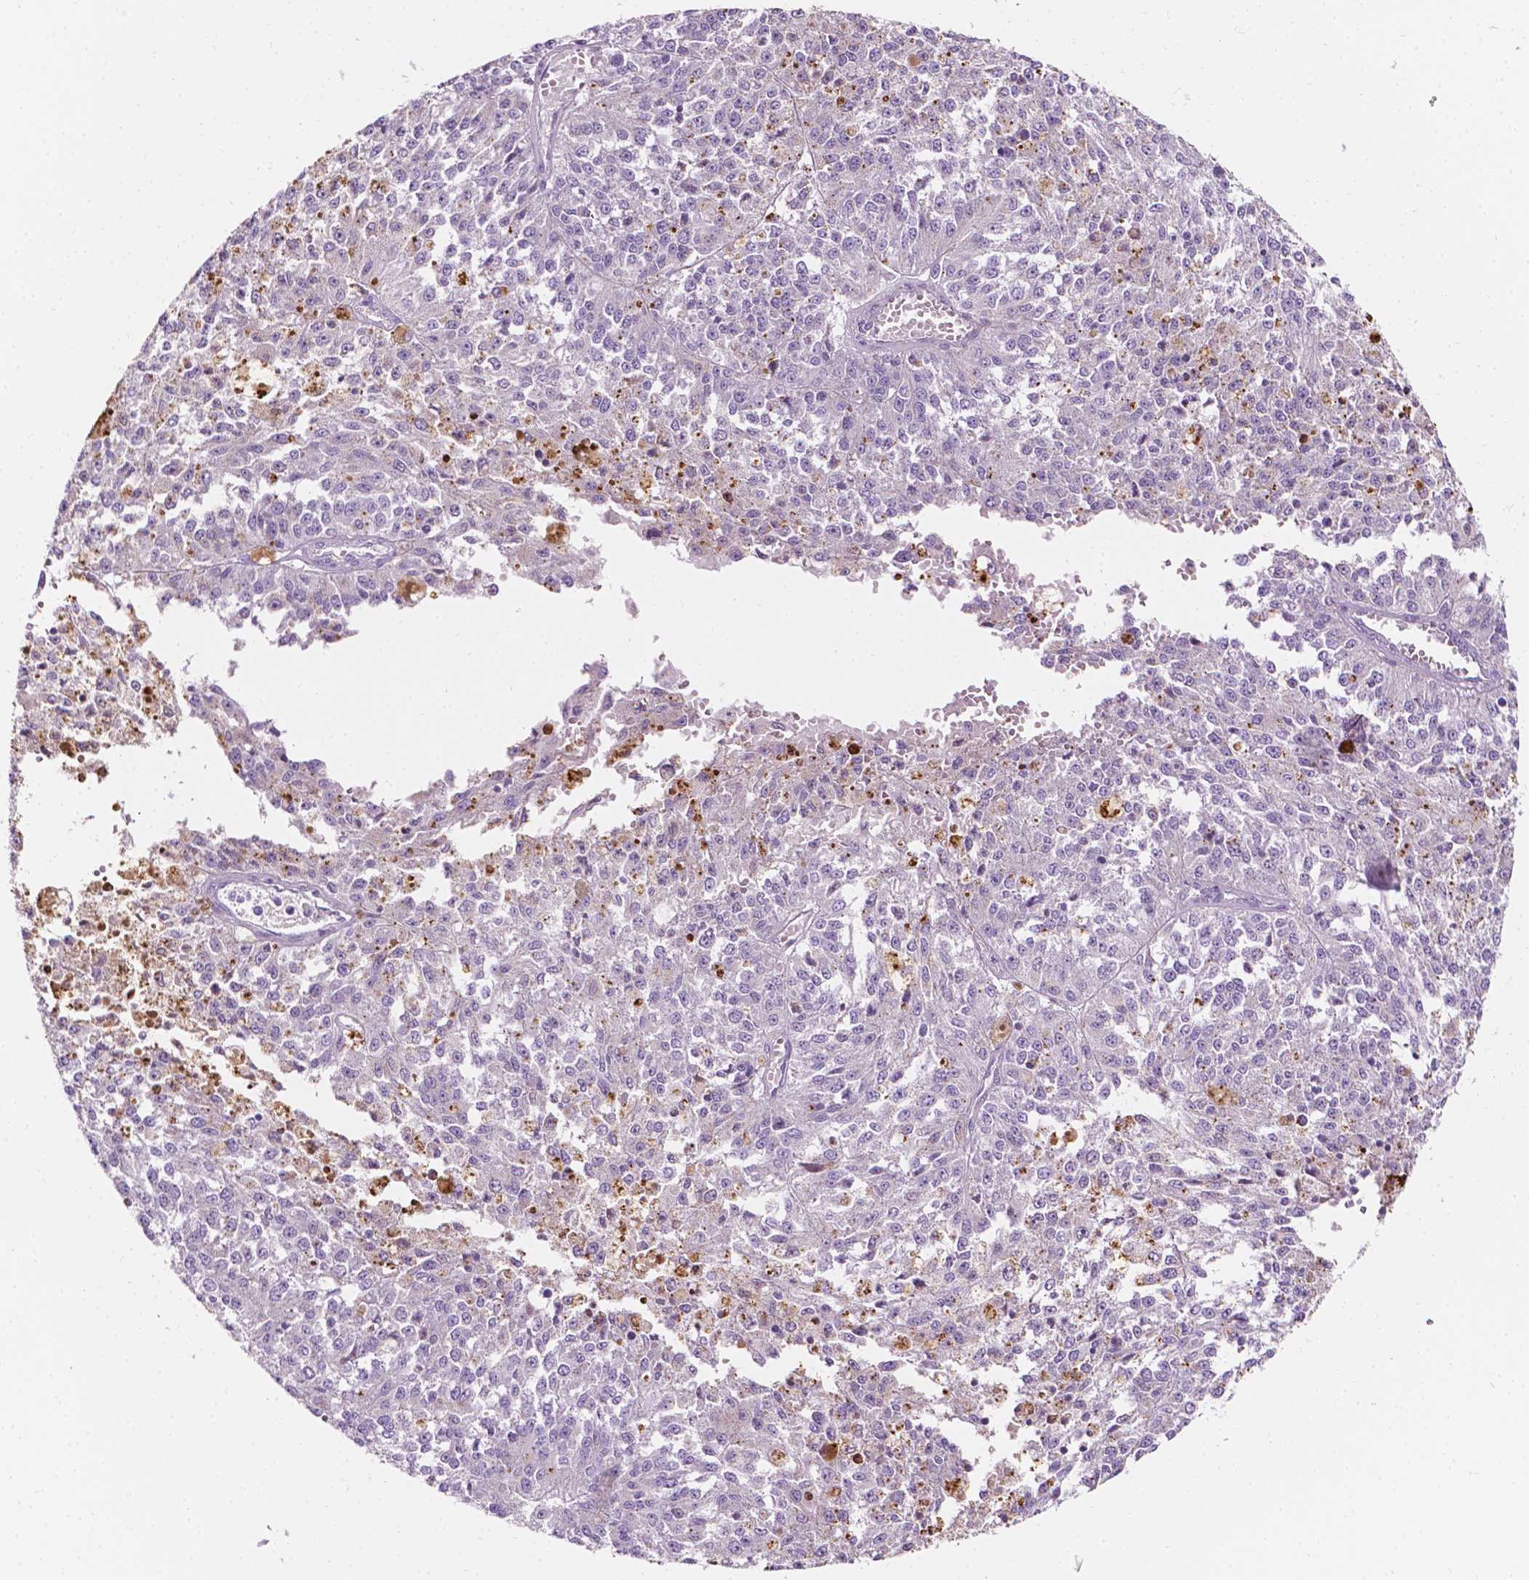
{"staining": {"intensity": "negative", "quantity": "none", "location": "none"}, "tissue": "melanoma", "cell_type": "Tumor cells", "image_type": "cancer", "snomed": [{"axis": "morphology", "description": "Malignant melanoma, Metastatic site"}, {"axis": "topography", "description": "Lymph node"}], "caption": "High power microscopy micrograph of an IHC micrograph of malignant melanoma (metastatic site), revealing no significant staining in tumor cells.", "gene": "NOS1AP", "patient": {"sex": "female", "age": 64}}